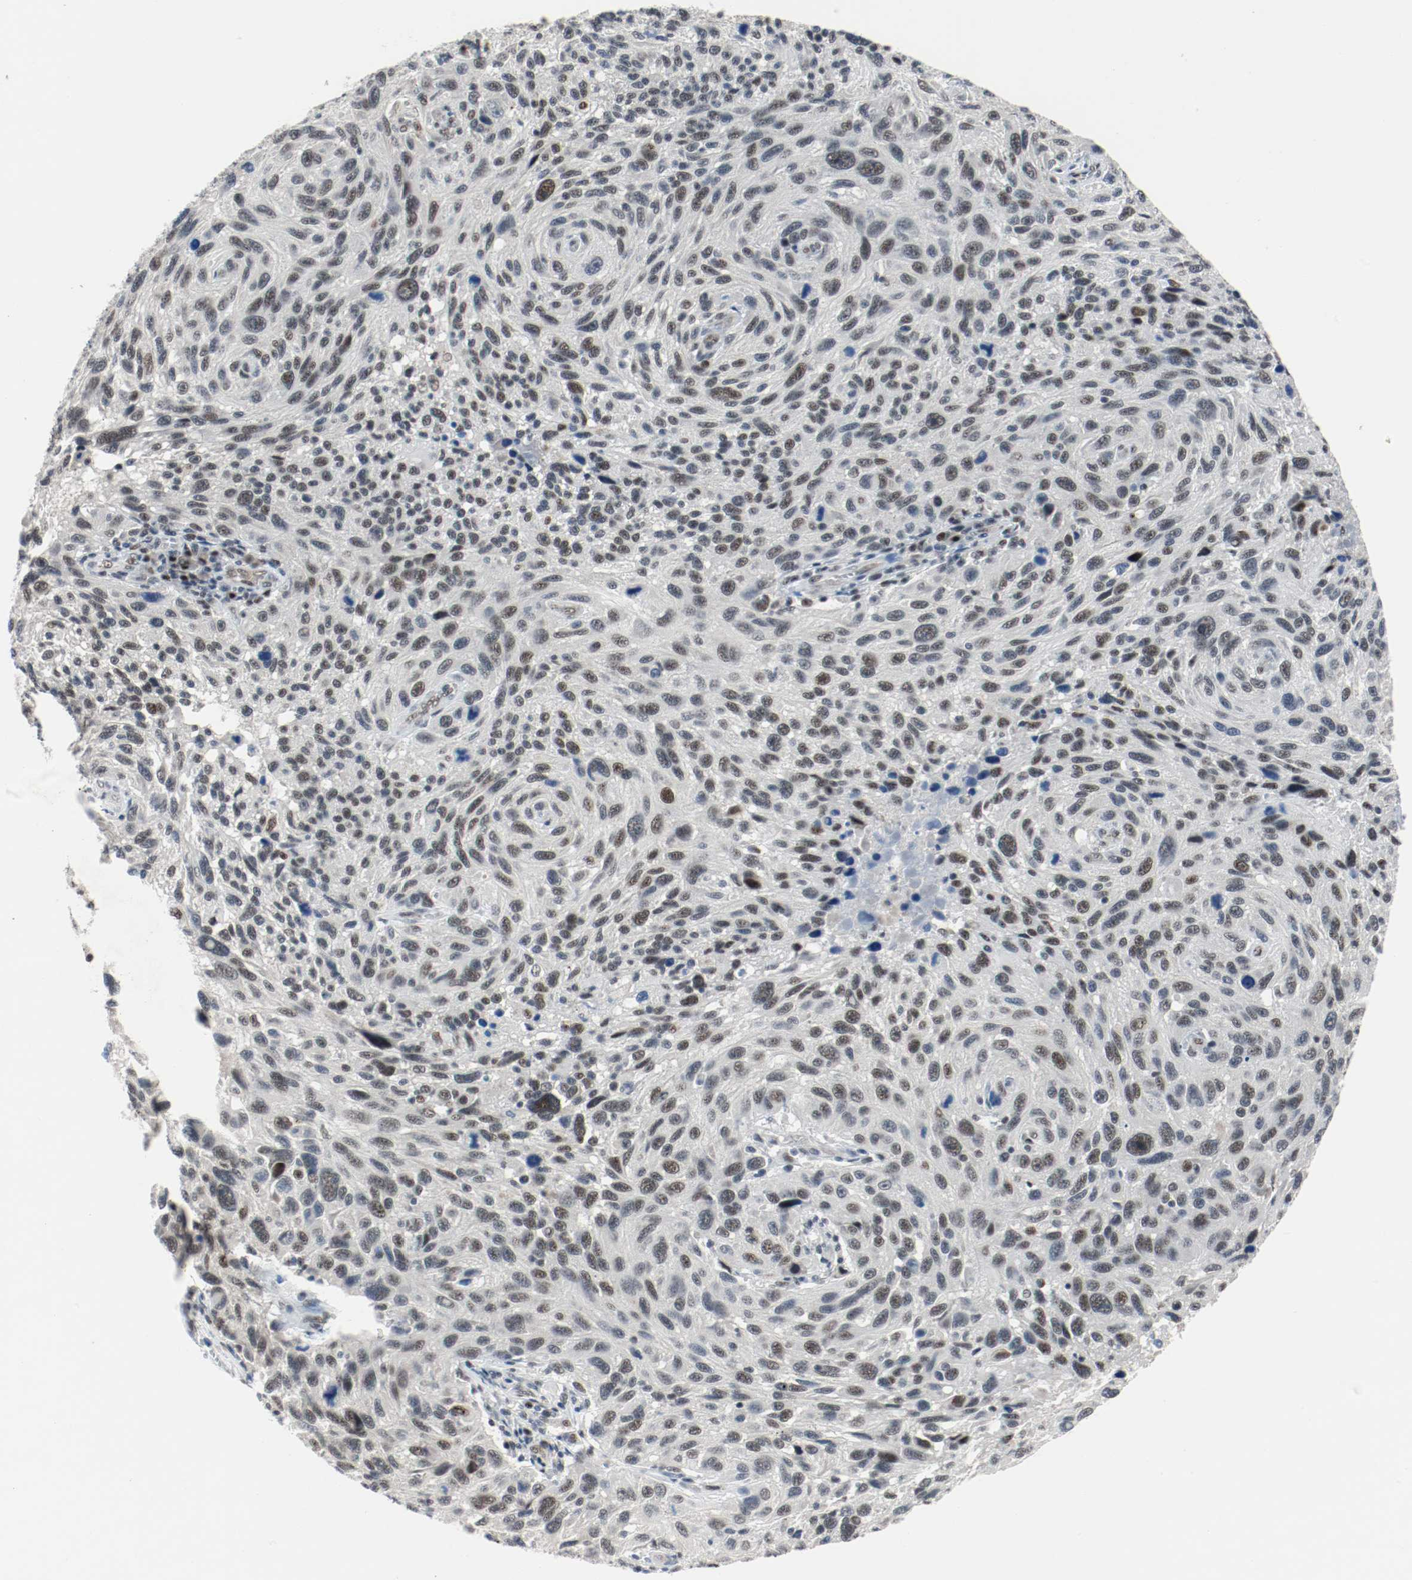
{"staining": {"intensity": "weak", "quantity": "25%-75%", "location": "nuclear"}, "tissue": "melanoma", "cell_type": "Tumor cells", "image_type": "cancer", "snomed": [{"axis": "morphology", "description": "Malignant melanoma, NOS"}, {"axis": "topography", "description": "Skin"}], "caption": "Immunohistochemical staining of malignant melanoma reveals low levels of weak nuclear protein expression in approximately 25%-75% of tumor cells.", "gene": "ASH1L", "patient": {"sex": "male", "age": 53}}